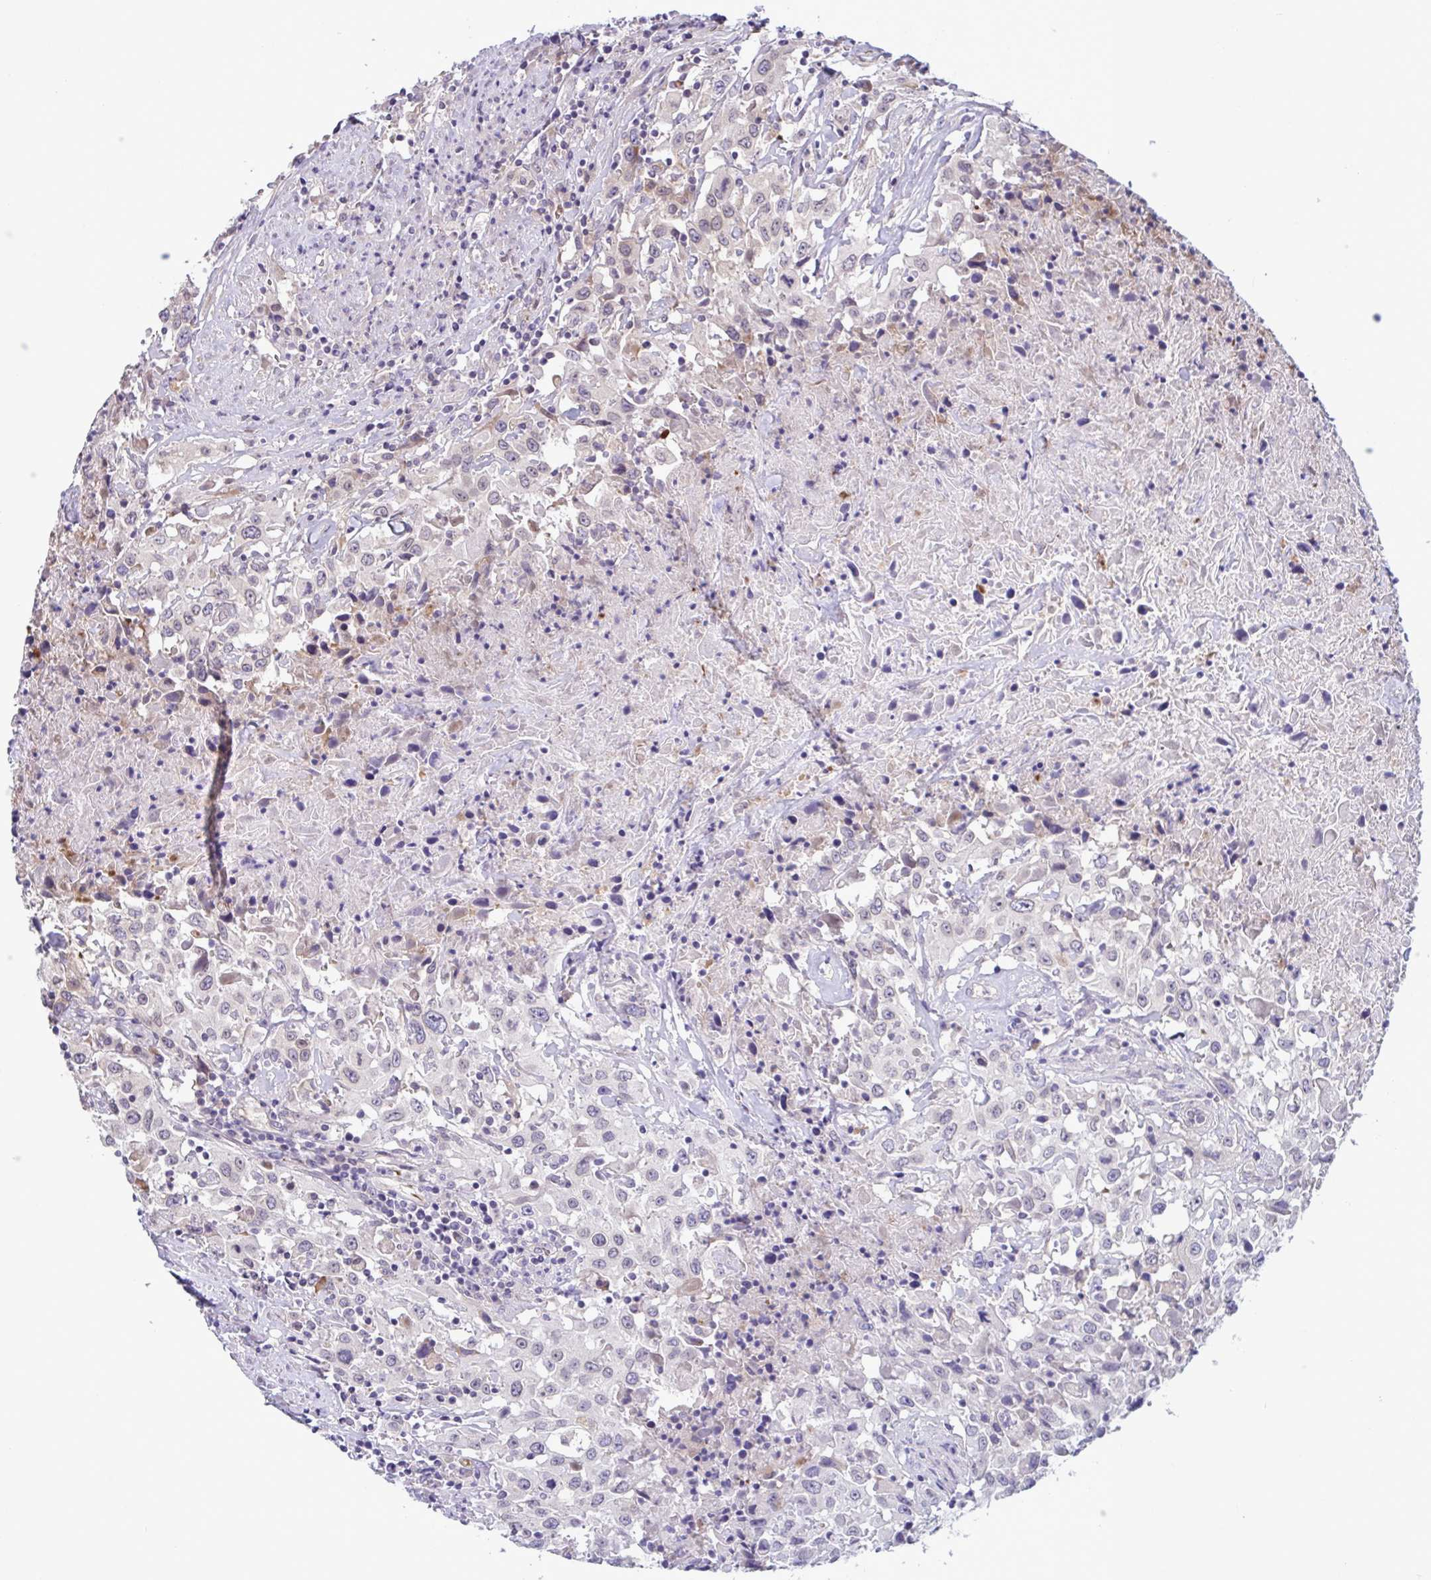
{"staining": {"intensity": "negative", "quantity": "none", "location": "none"}, "tissue": "urothelial cancer", "cell_type": "Tumor cells", "image_type": "cancer", "snomed": [{"axis": "morphology", "description": "Urothelial carcinoma, High grade"}, {"axis": "topography", "description": "Urinary bladder"}], "caption": "Protein analysis of urothelial carcinoma (high-grade) demonstrates no significant staining in tumor cells.", "gene": "DOCK11", "patient": {"sex": "male", "age": 61}}